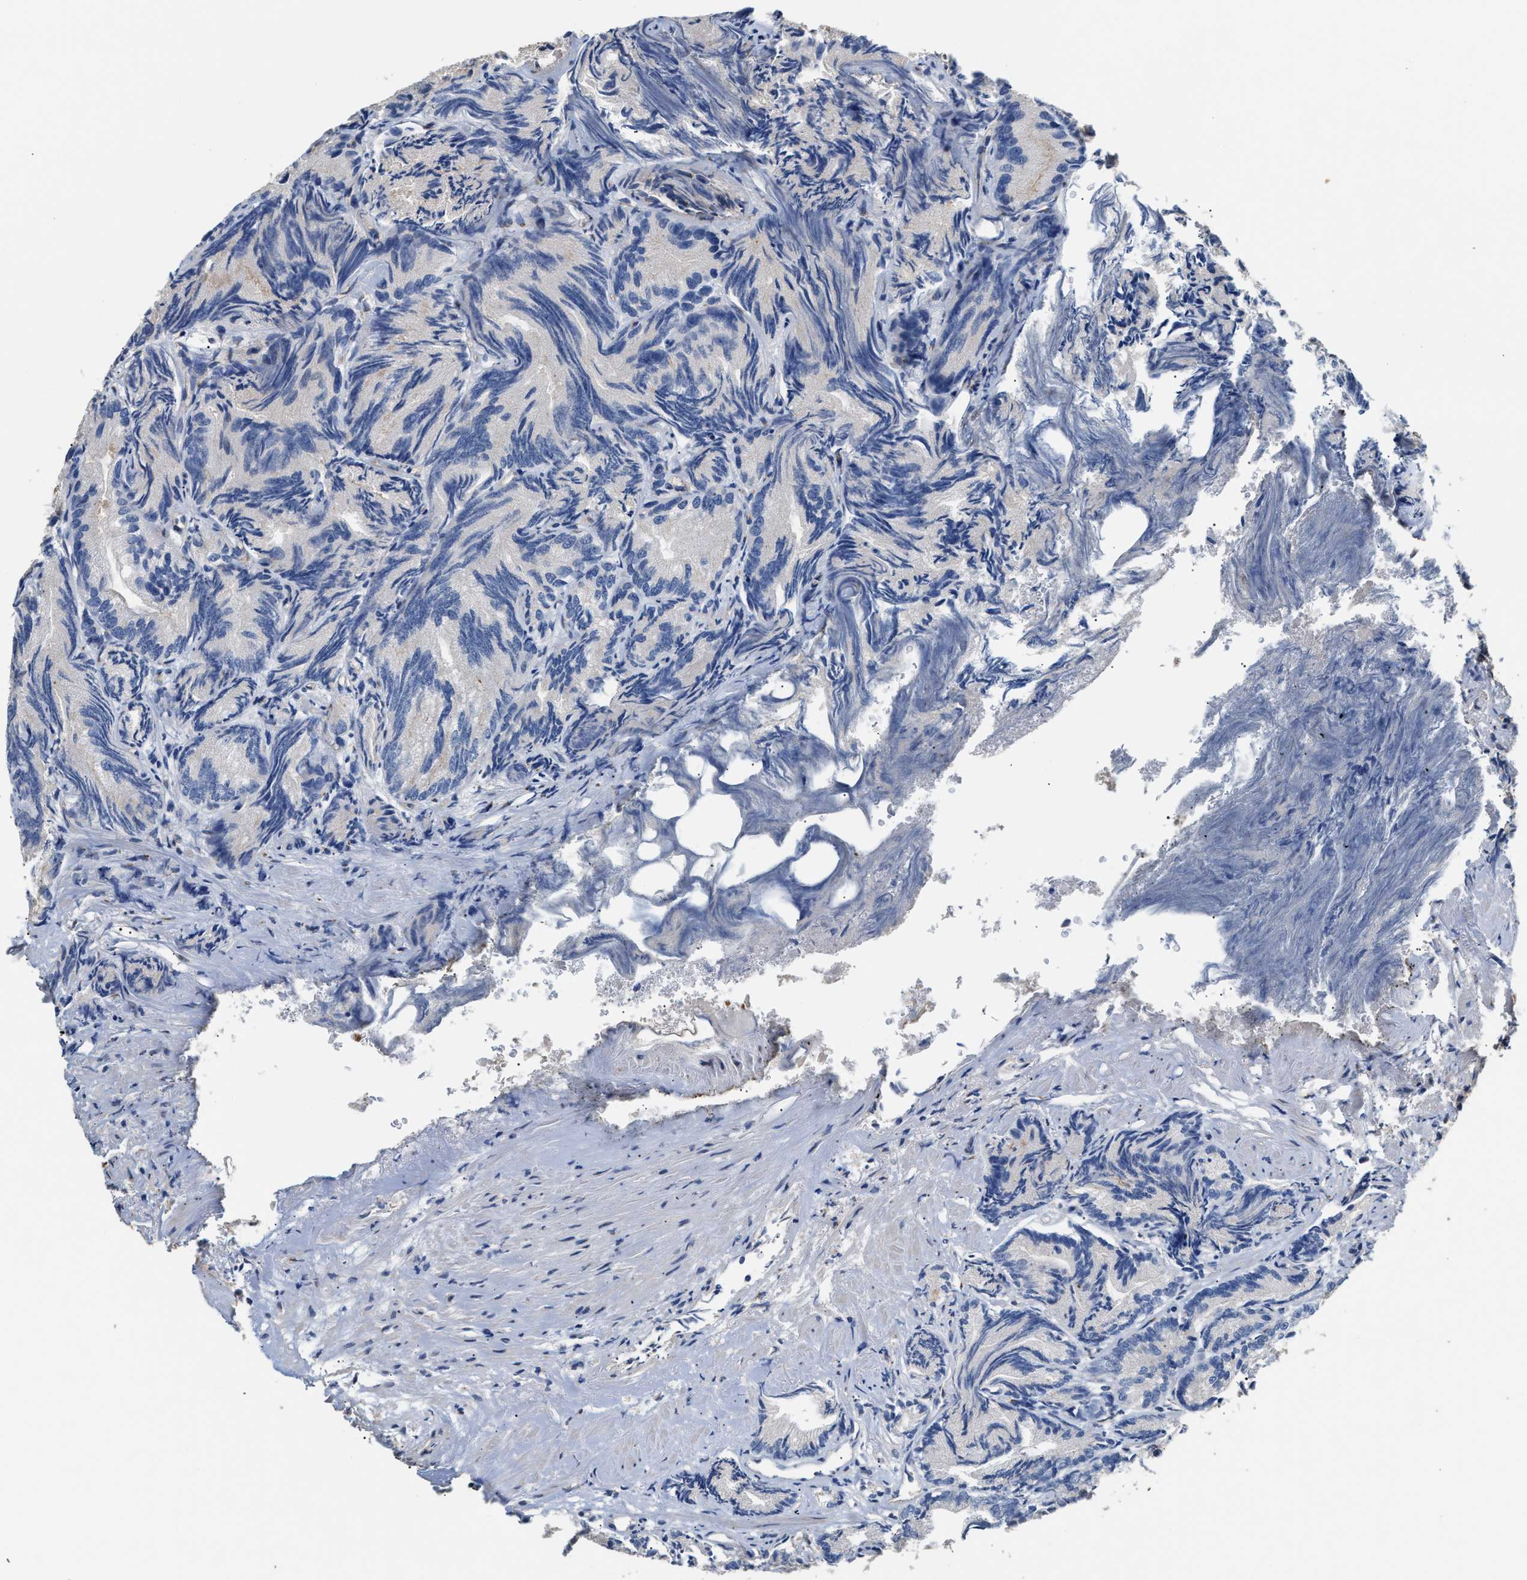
{"staining": {"intensity": "negative", "quantity": "none", "location": "none"}, "tissue": "prostate cancer", "cell_type": "Tumor cells", "image_type": "cancer", "snomed": [{"axis": "morphology", "description": "Adenocarcinoma, Low grade"}, {"axis": "topography", "description": "Prostate"}], "caption": "High magnification brightfield microscopy of prostate cancer stained with DAB (3,3'-diaminobenzidine) (brown) and counterstained with hematoxylin (blue): tumor cells show no significant positivity.", "gene": "CHUK", "patient": {"sex": "male", "age": 89}}